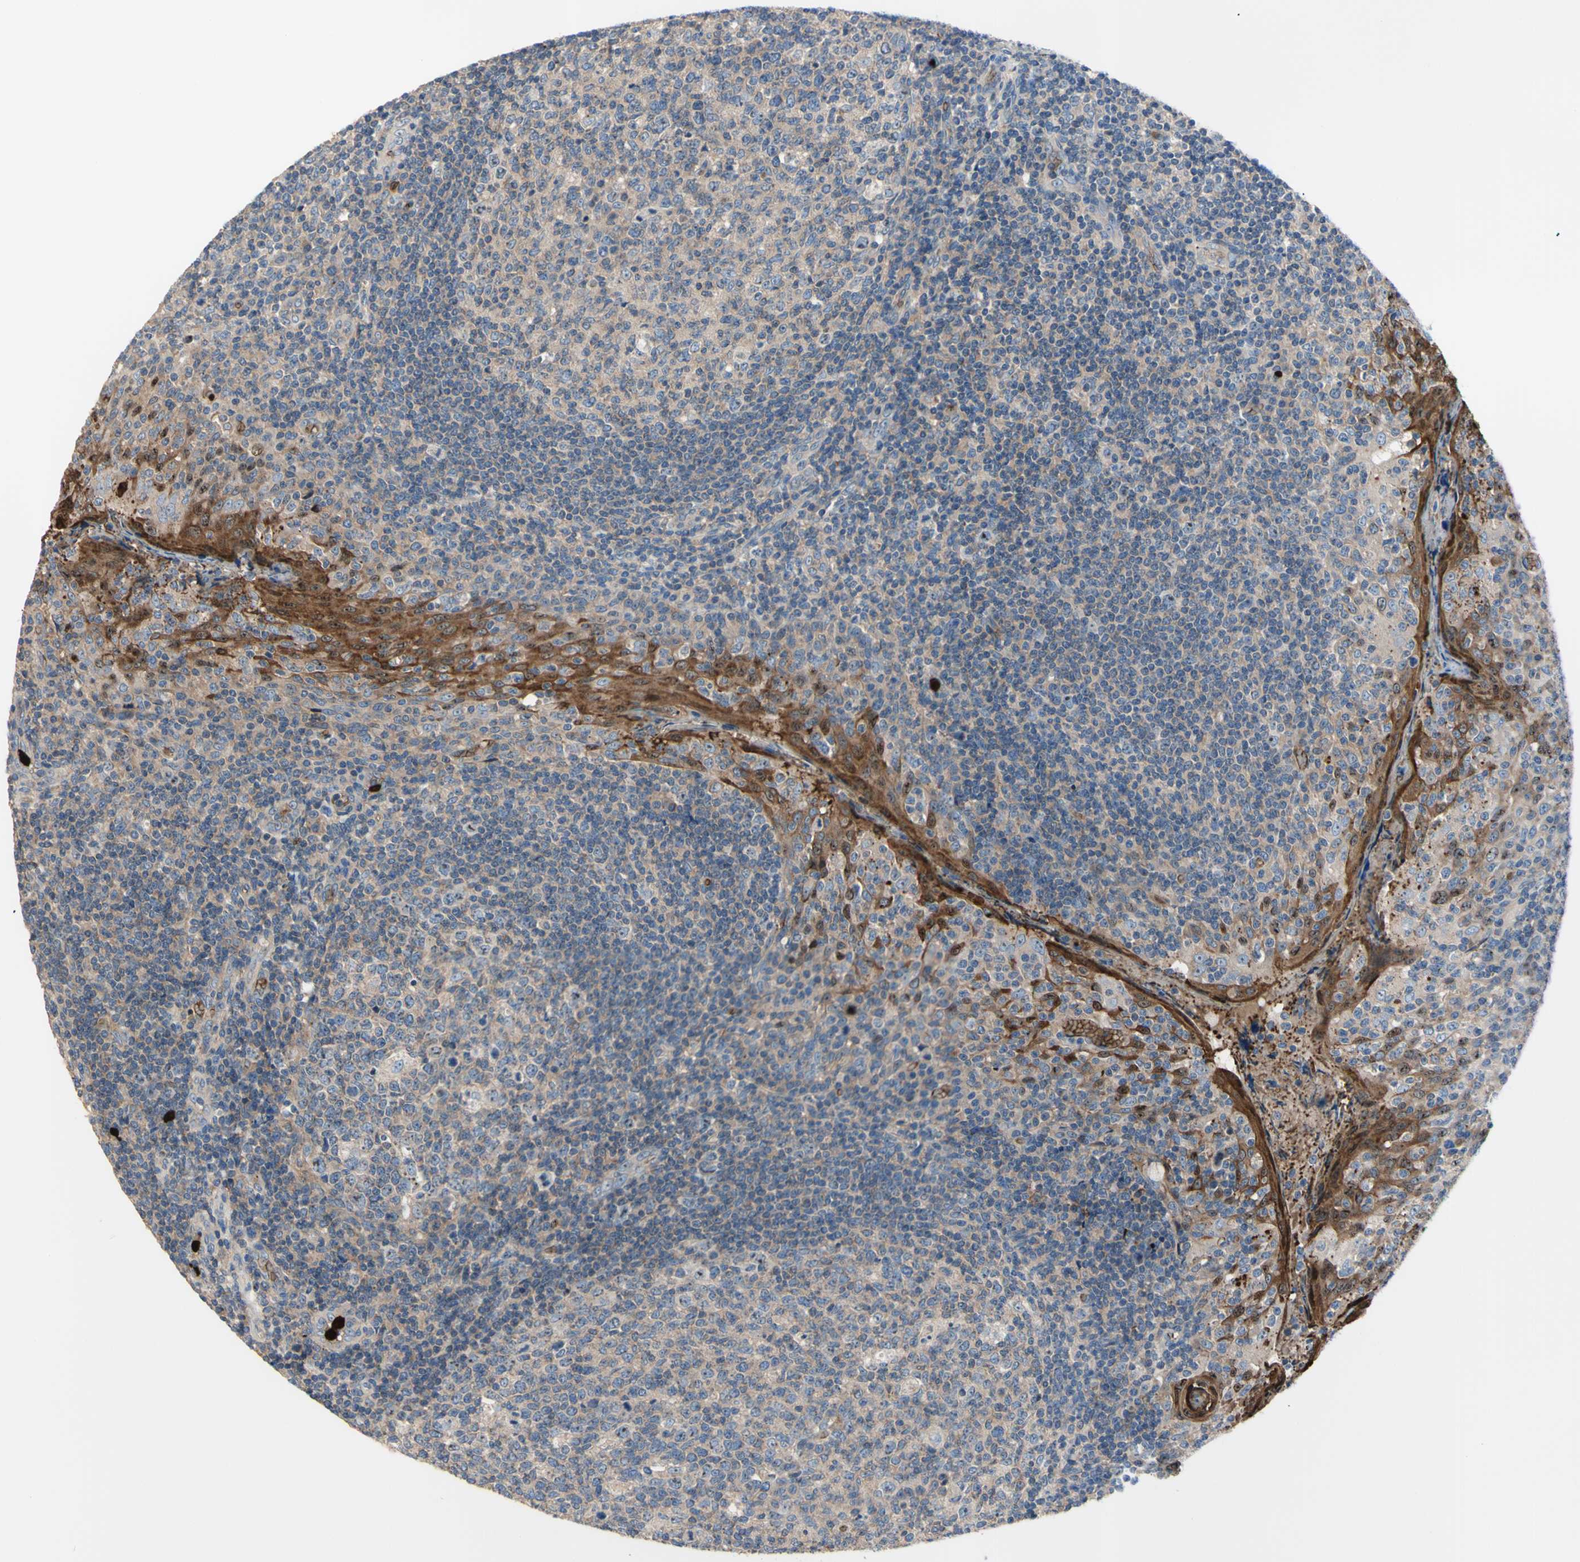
{"staining": {"intensity": "moderate", "quantity": ">75%", "location": "nuclear"}, "tissue": "tonsil", "cell_type": "Germinal center cells", "image_type": "normal", "snomed": [{"axis": "morphology", "description": "Normal tissue, NOS"}, {"axis": "topography", "description": "Tonsil"}], "caption": "IHC of benign tonsil demonstrates medium levels of moderate nuclear expression in about >75% of germinal center cells.", "gene": "USP9X", "patient": {"sex": "female", "age": 19}}